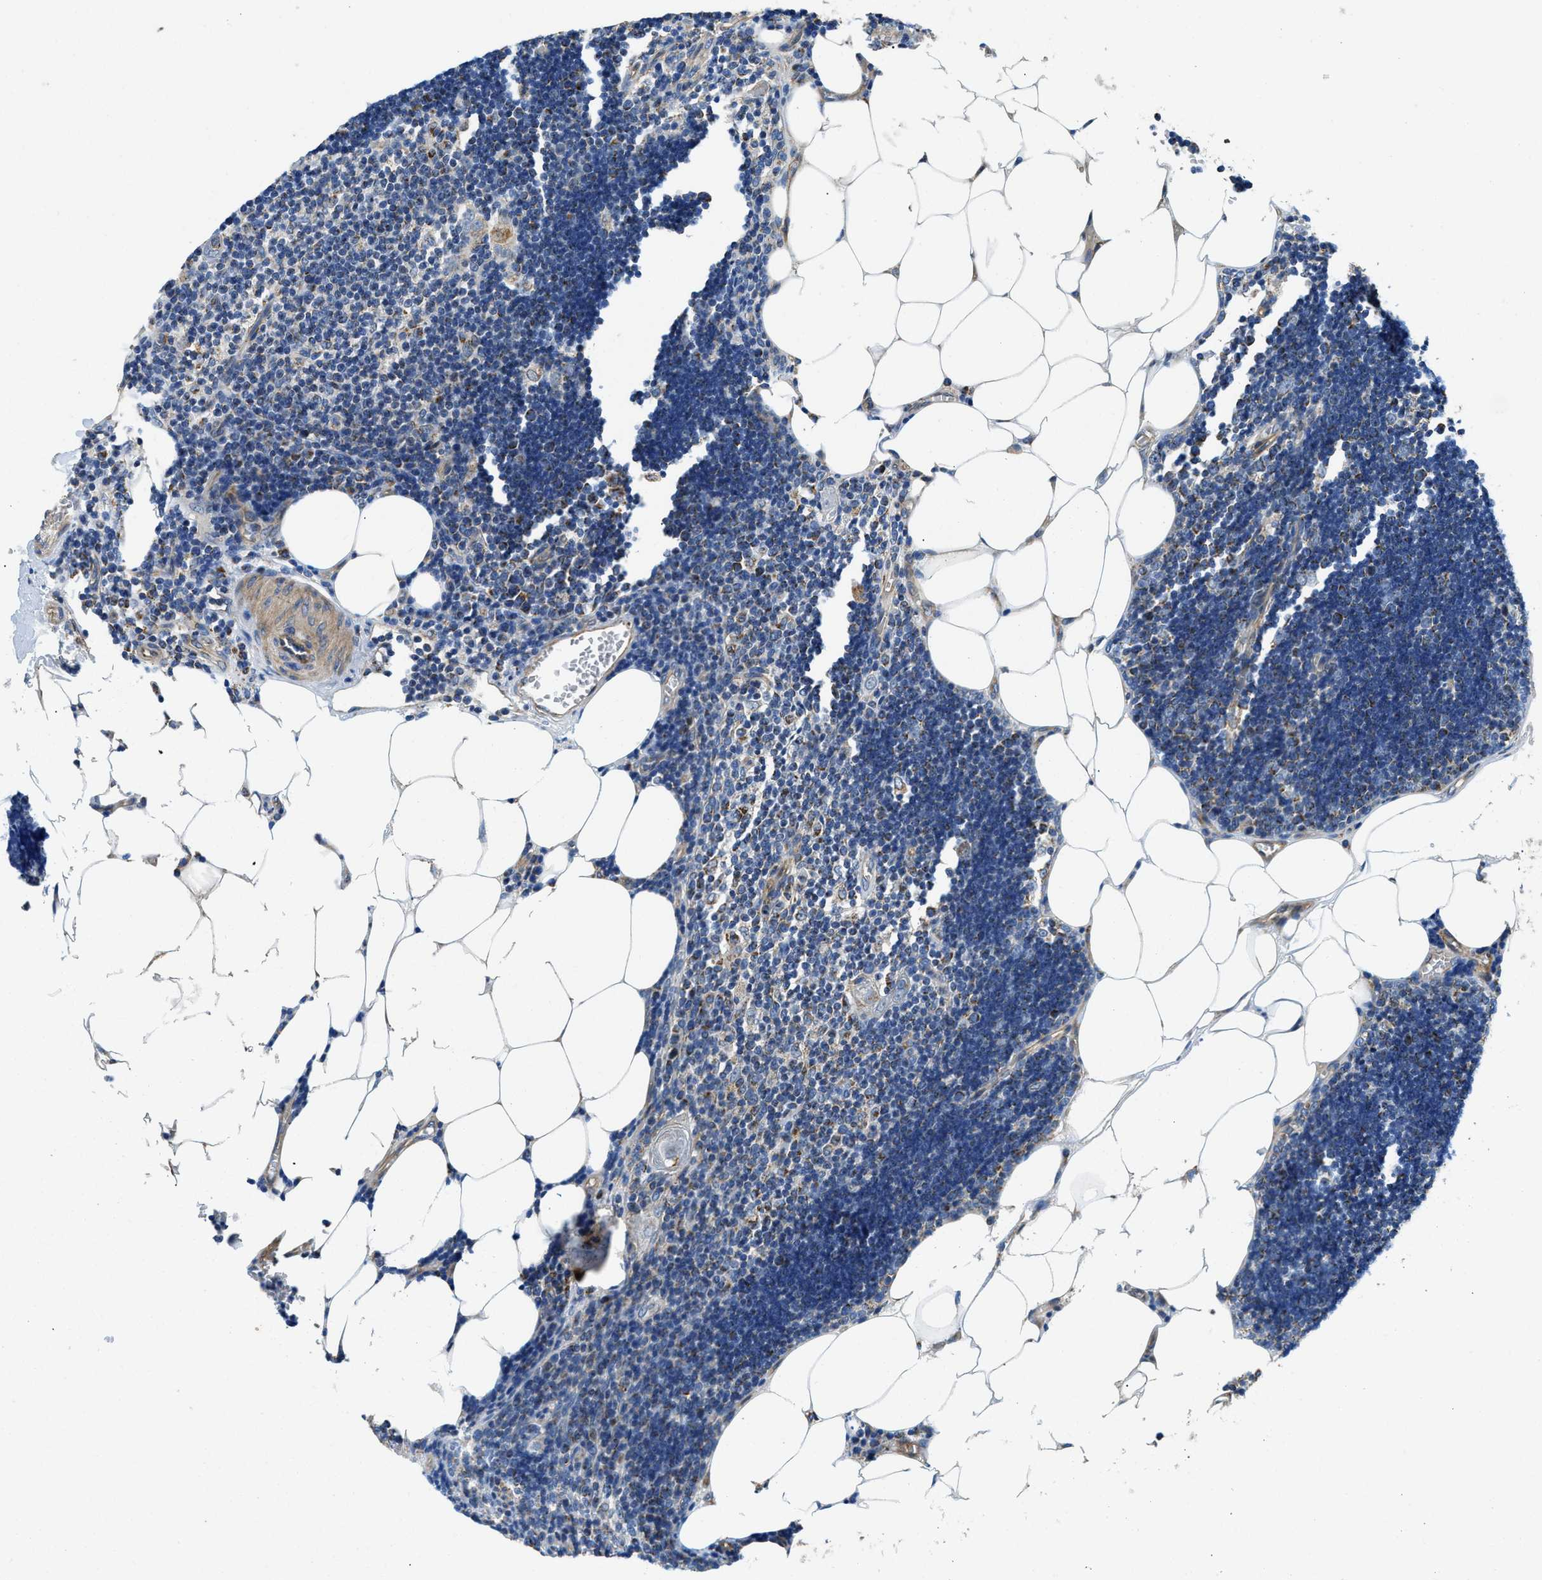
{"staining": {"intensity": "strong", "quantity": ">75%", "location": "cytoplasmic/membranous"}, "tissue": "lymph node", "cell_type": "Germinal center cells", "image_type": "normal", "snomed": [{"axis": "morphology", "description": "Normal tissue, NOS"}, {"axis": "topography", "description": "Lymph node"}], "caption": "Protein expression by immunohistochemistry displays strong cytoplasmic/membranous expression in approximately >75% of germinal center cells in normal lymph node.", "gene": "STK33", "patient": {"sex": "male", "age": 33}}